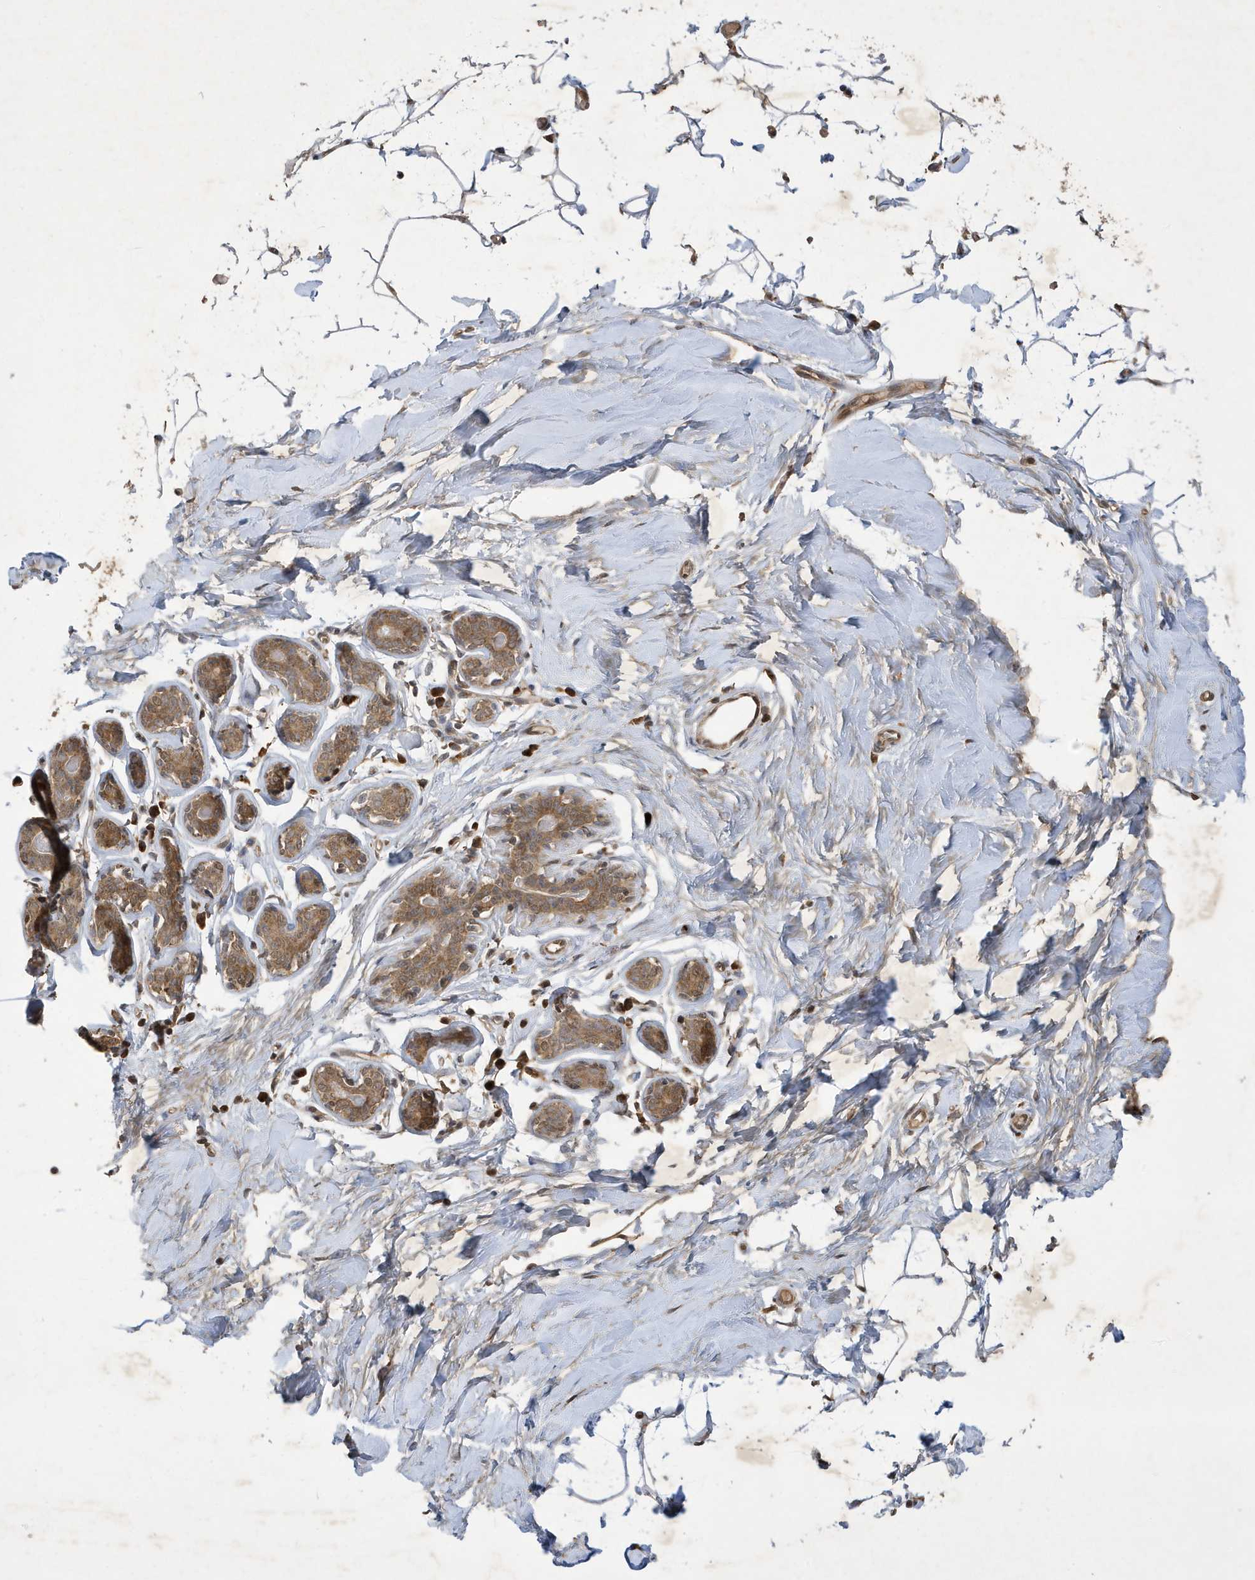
{"staining": {"intensity": "weak", "quantity": "25%-75%", "location": "cytoplasmic/membranous,nuclear"}, "tissue": "adipose tissue", "cell_type": "Adipocytes", "image_type": "normal", "snomed": [{"axis": "morphology", "description": "Normal tissue, NOS"}, {"axis": "topography", "description": "Breast"}], "caption": "A micrograph showing weak cytoplasmic/membranous,nuclear positivity in approximately 25%-75% of adipocytes in unremarkable adipose tissue, as visualized by brown immunohistochemical staining.", "gene": "STX10", "patient": {"sex": "female", "age": 23}}